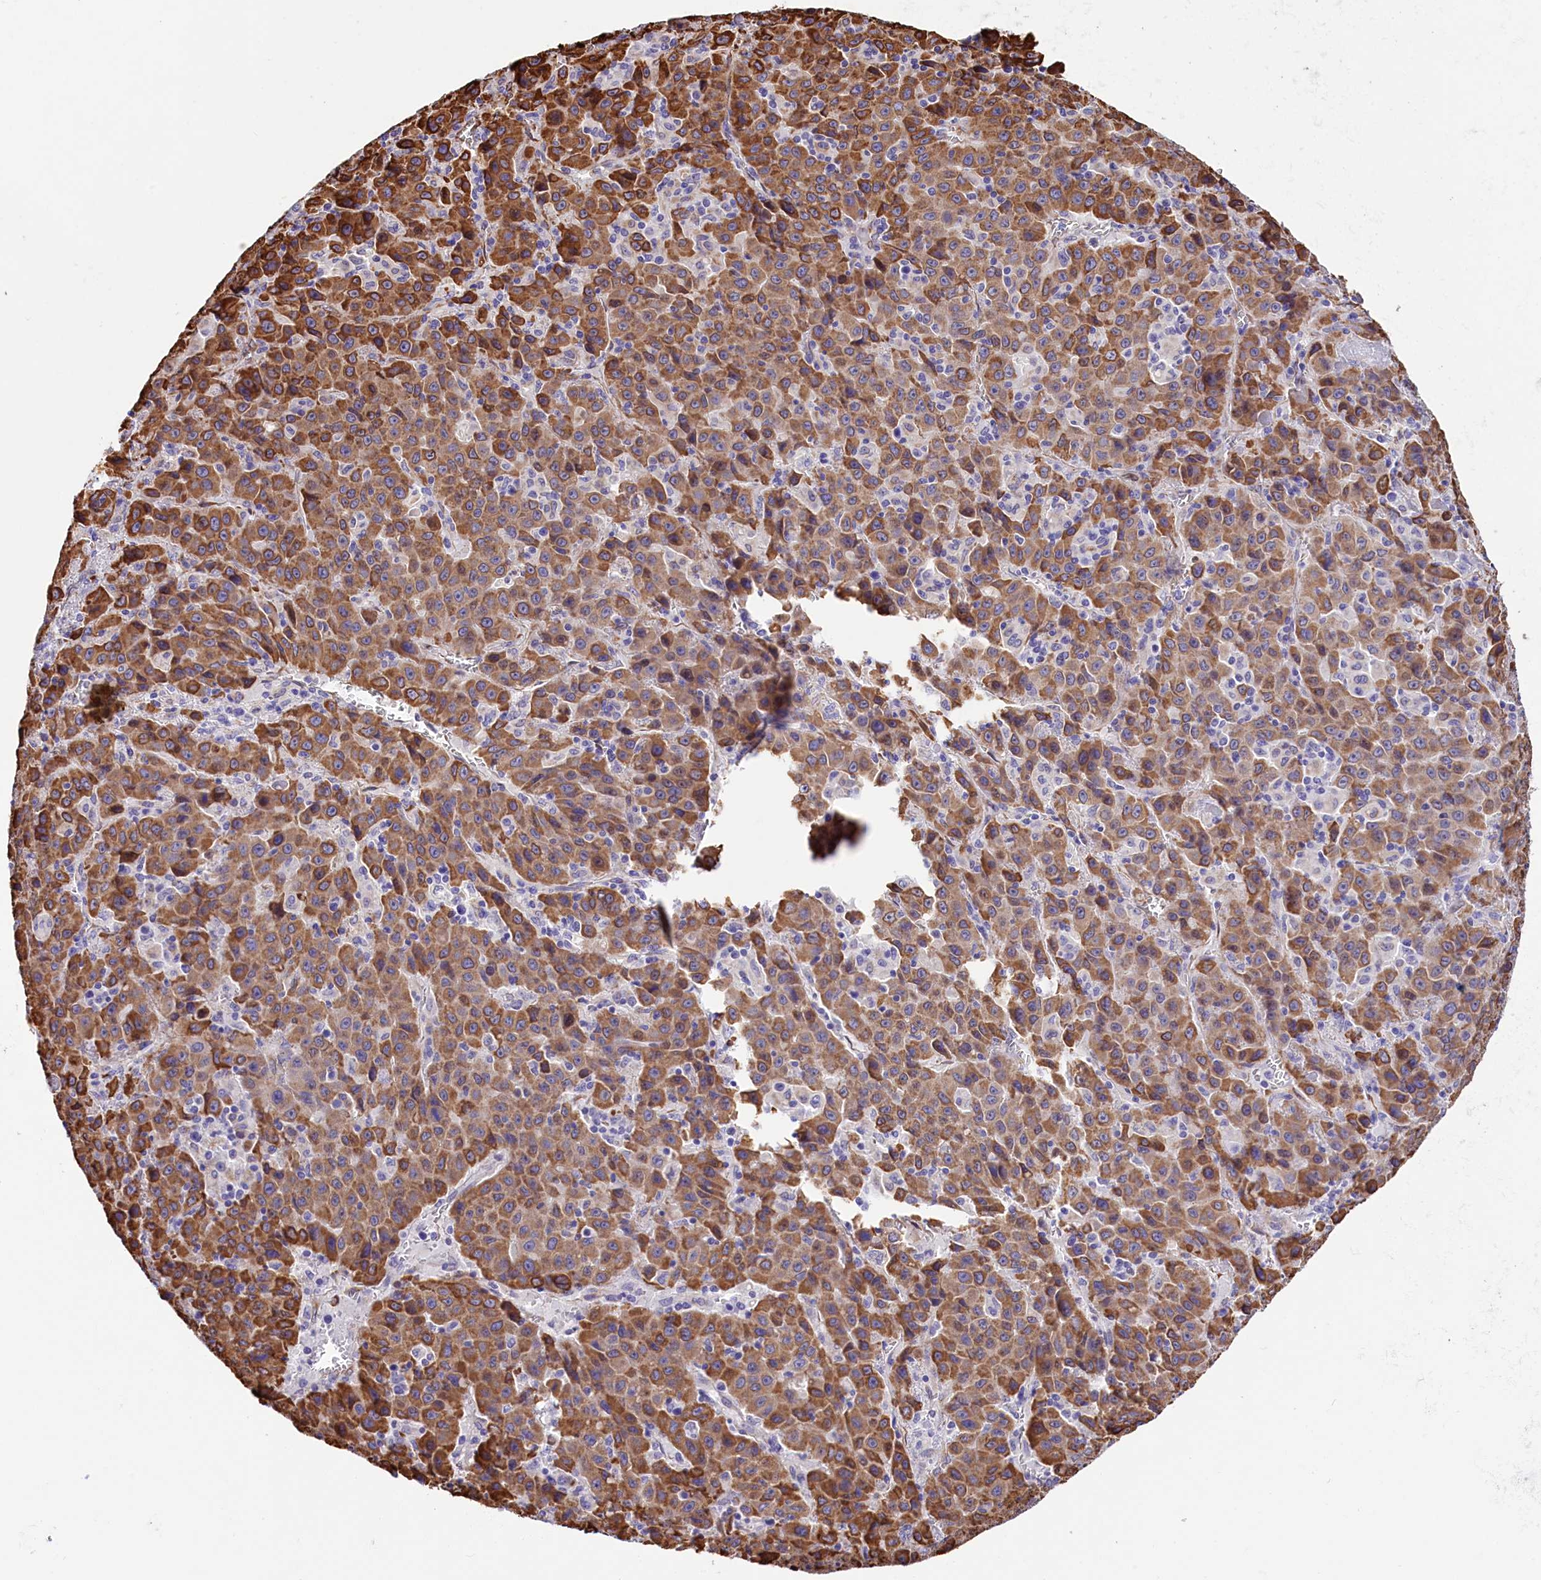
{"staining": {"intensity": "moderate", "quantity": "25%-75%", "location": "cytoplasmic/membranous"}, "tissue": "liver cancer", "cell_type": "Tumor cells", "image_type": "cancer", "snomed": [{"axis": "morphology", "description": "Carcinoma, Hepatocellular, NOS"}, {"axis": "topography", "description": "Liver"}], "caption": "Immunohistochemistry (IHC) micrograph of human hepatocellular carcinoma (liver) stained for a protein (brown), which demonstrates medium levels of moderate cytoplasmic/membranous staining in about 25%-75% of tumor cells.", "gene": "ITGA1", "patient": {"sex": "female", "age": 53}}